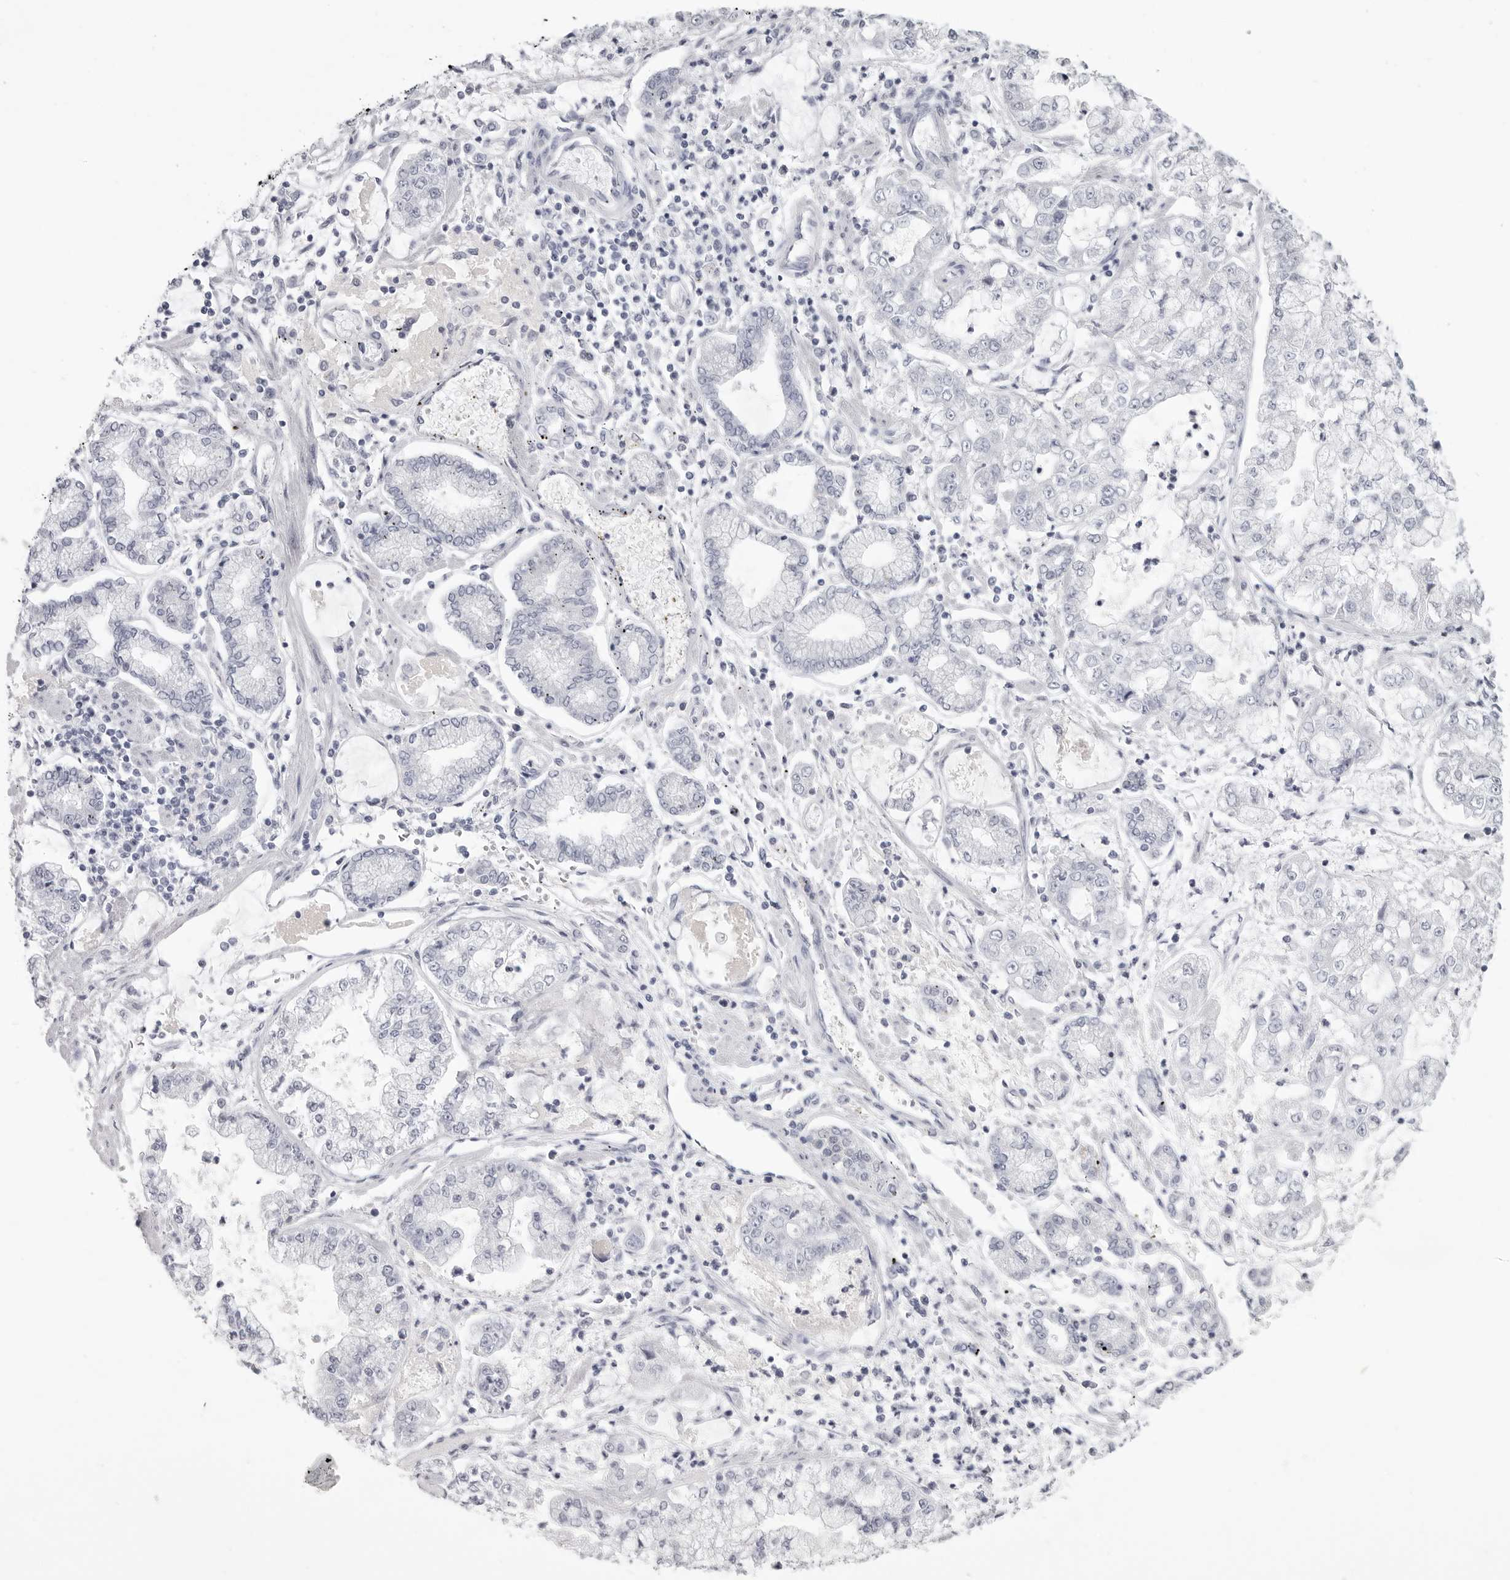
{"staining": {"intensity": "negative", "quantity": "none", "location": "none"}, "tissue": "stomach cancer", "cell_type": "Tumor cells", "image_type": "cancer", "snomed": [{"axis": "morphology", "description": "Adenocarcinoma, NOS"}, {"axis": "topography", "description": "Stomach"}], "caption": "Immunohistochemistry of human stomach adenocarcinoma demonstrates no positivity in tumor cells.", "gene": "LY6D", "patient": {"sex": "male", "age": 76}}